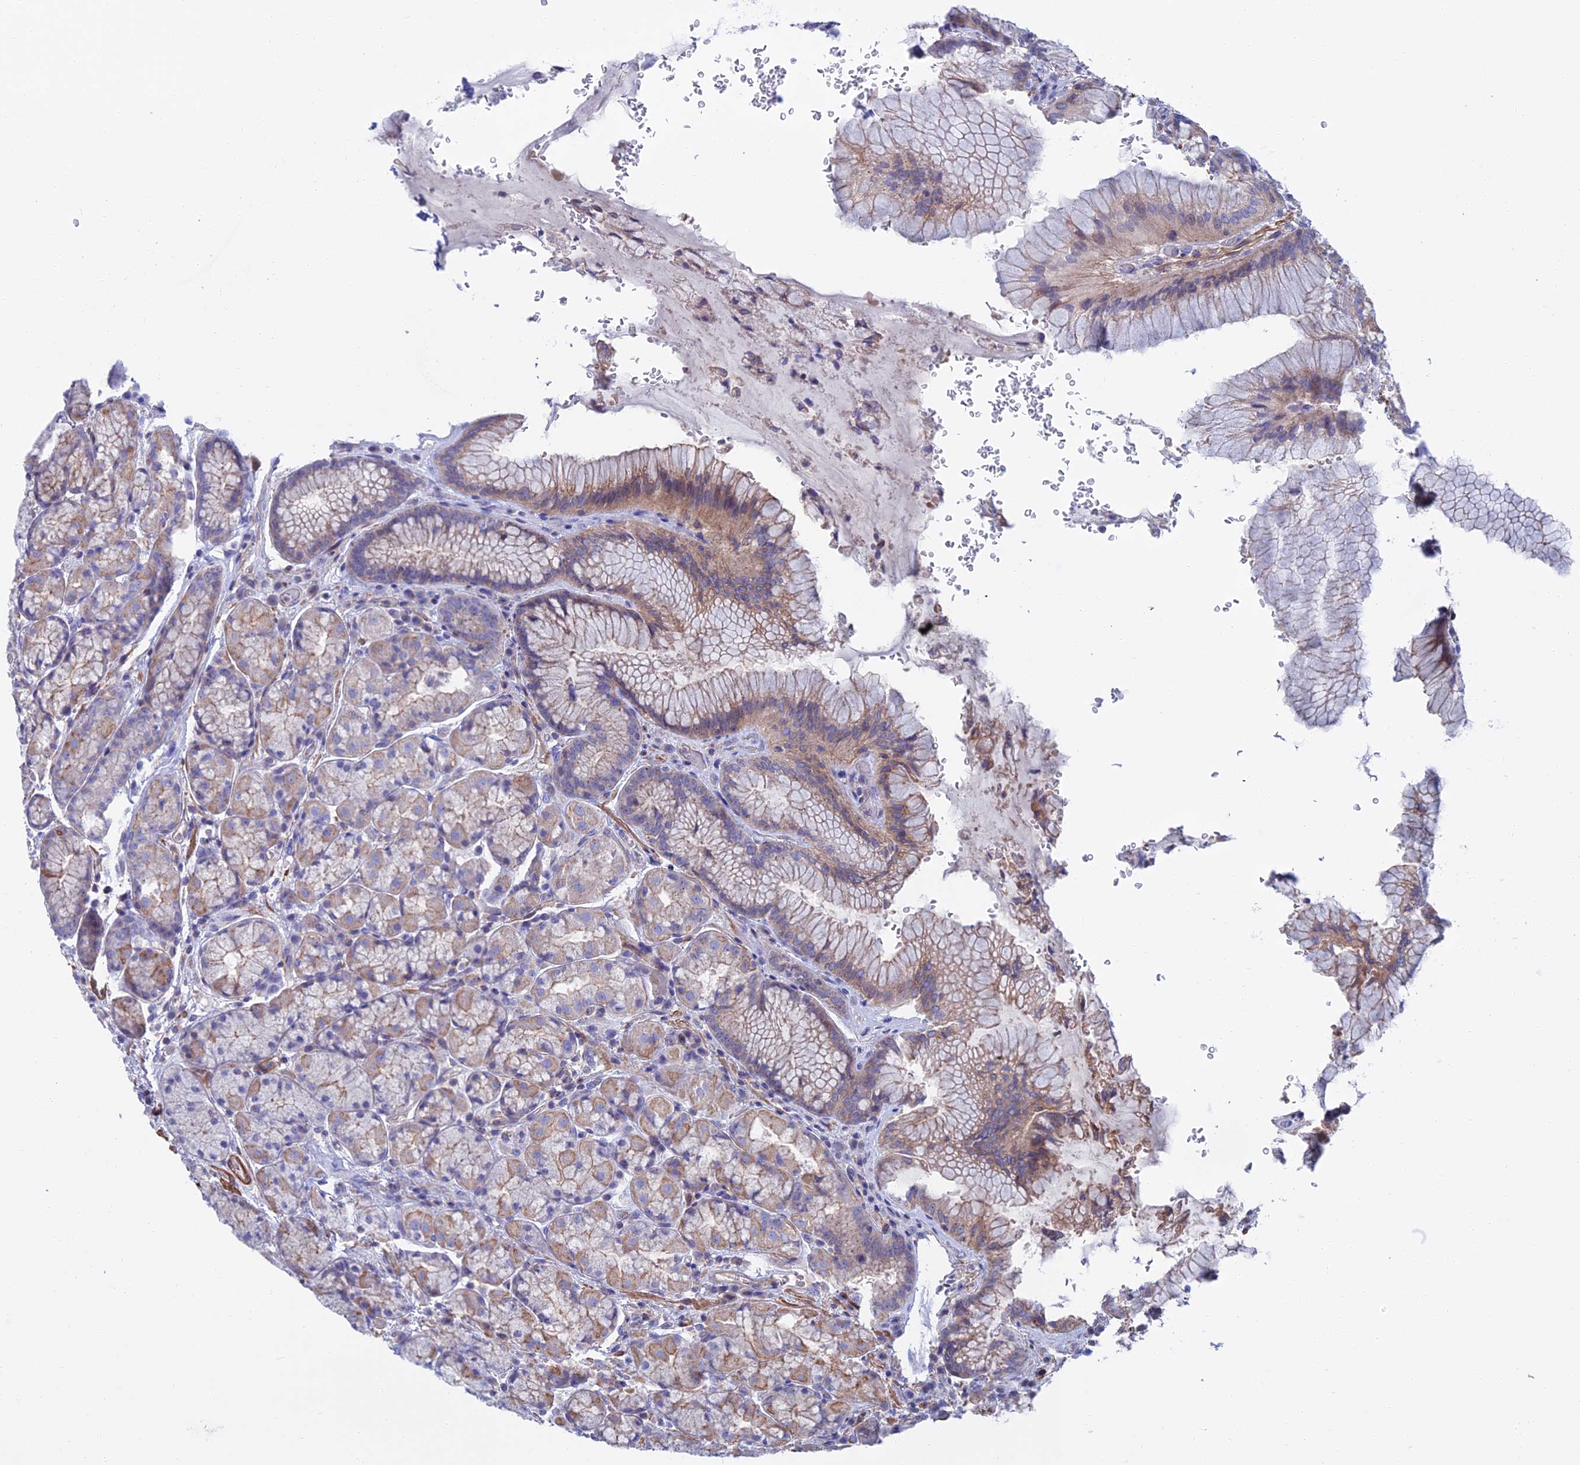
{"staining": {"intensity": "weak", "quantity": "25%-75%", "location": "cytoplasmic/membranous"}, "tissue": "stomach", "cell_type": "Glandular cells", "image_type": "normal", "snomed": [{"axis": "morphology", "description": "Normal tissue, NOS"}, {"axis": "topography", "description": "Stomach"}], "caption": "IHC histopathology image of normal stomach stained for a protein (brown), which shows low levels of weak cytoplasmic/membranous staining in about 25%-75% of glandular cells.", "gene": "LYPD5", "patient": {"sex": "male", "age": 63}}